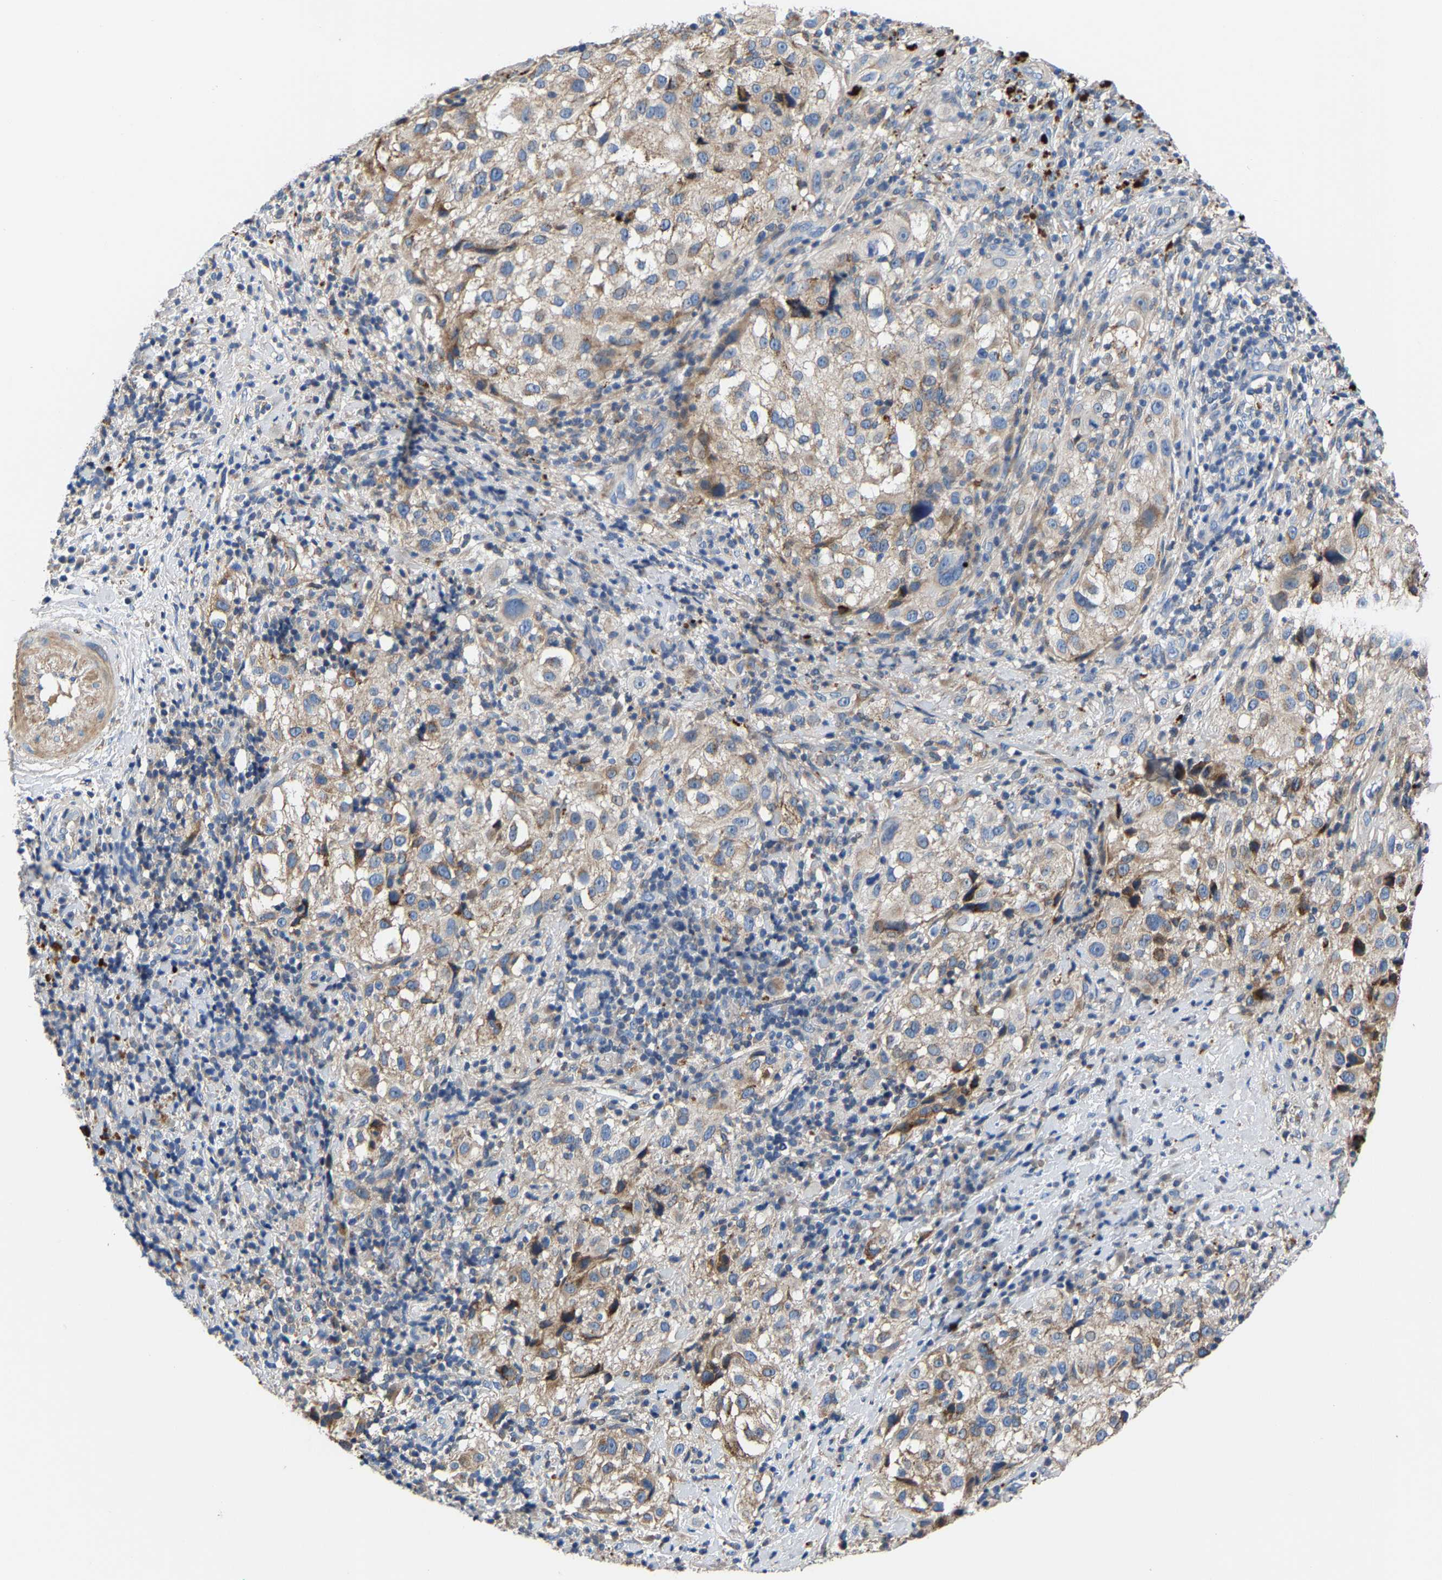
{"staining": {"intensity": "weak", "quantity": ">75%", "location": "cytoplasmic/membranous"}, "tissue": "melanoma", "cell_type": "Tumor cells", "image_type": "cancer", "snomed": [{"axis": "morphology", "description": "Necrosis, NOS"}, {"axis": "morphology", "description": "Malignant melanoma, NOS"}, {"axis": "topography", "description": "Skin"}], "caption": "A low amount of weak cytoplasmic/membranous positivity is identified in approximately >75% of tumor cells in malignant melanoma tissue.", "gene": "CCDC171", "patient": {"sex": "female", "age": 87}}